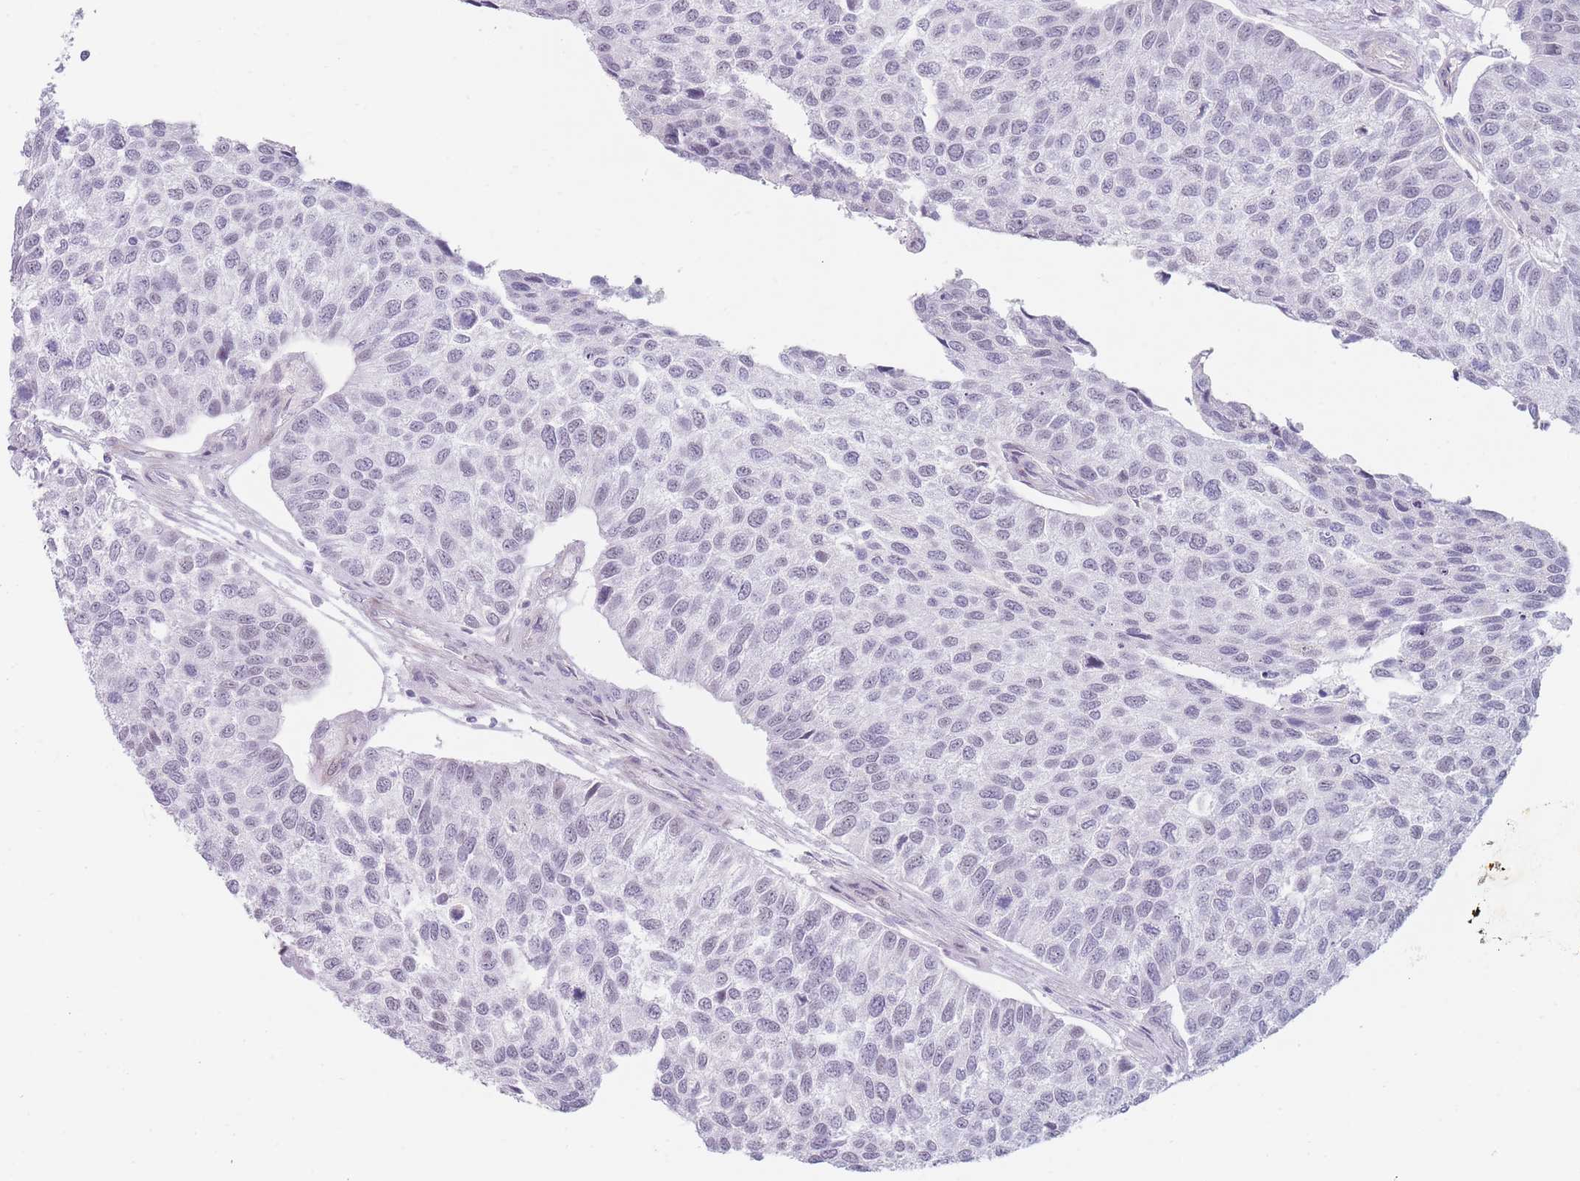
{"staining": {"intensity": "negative", "quantity": "none", "location": "none"}, "tissue": "urothelial cancer", "cell_type": "Tumor cells", "image_type": "cancer", "snomed": [{"axis": "morphology", "description": "Urothelial carcinoma, NOS"}, {"axis": "topography", "description": "Urinary bladder"}], "caption": "IHC of urothelial cancer displays no positivity in tumor cells.", "gene": "IFNA6", "patient": {"sex": "male", "age": 55}}